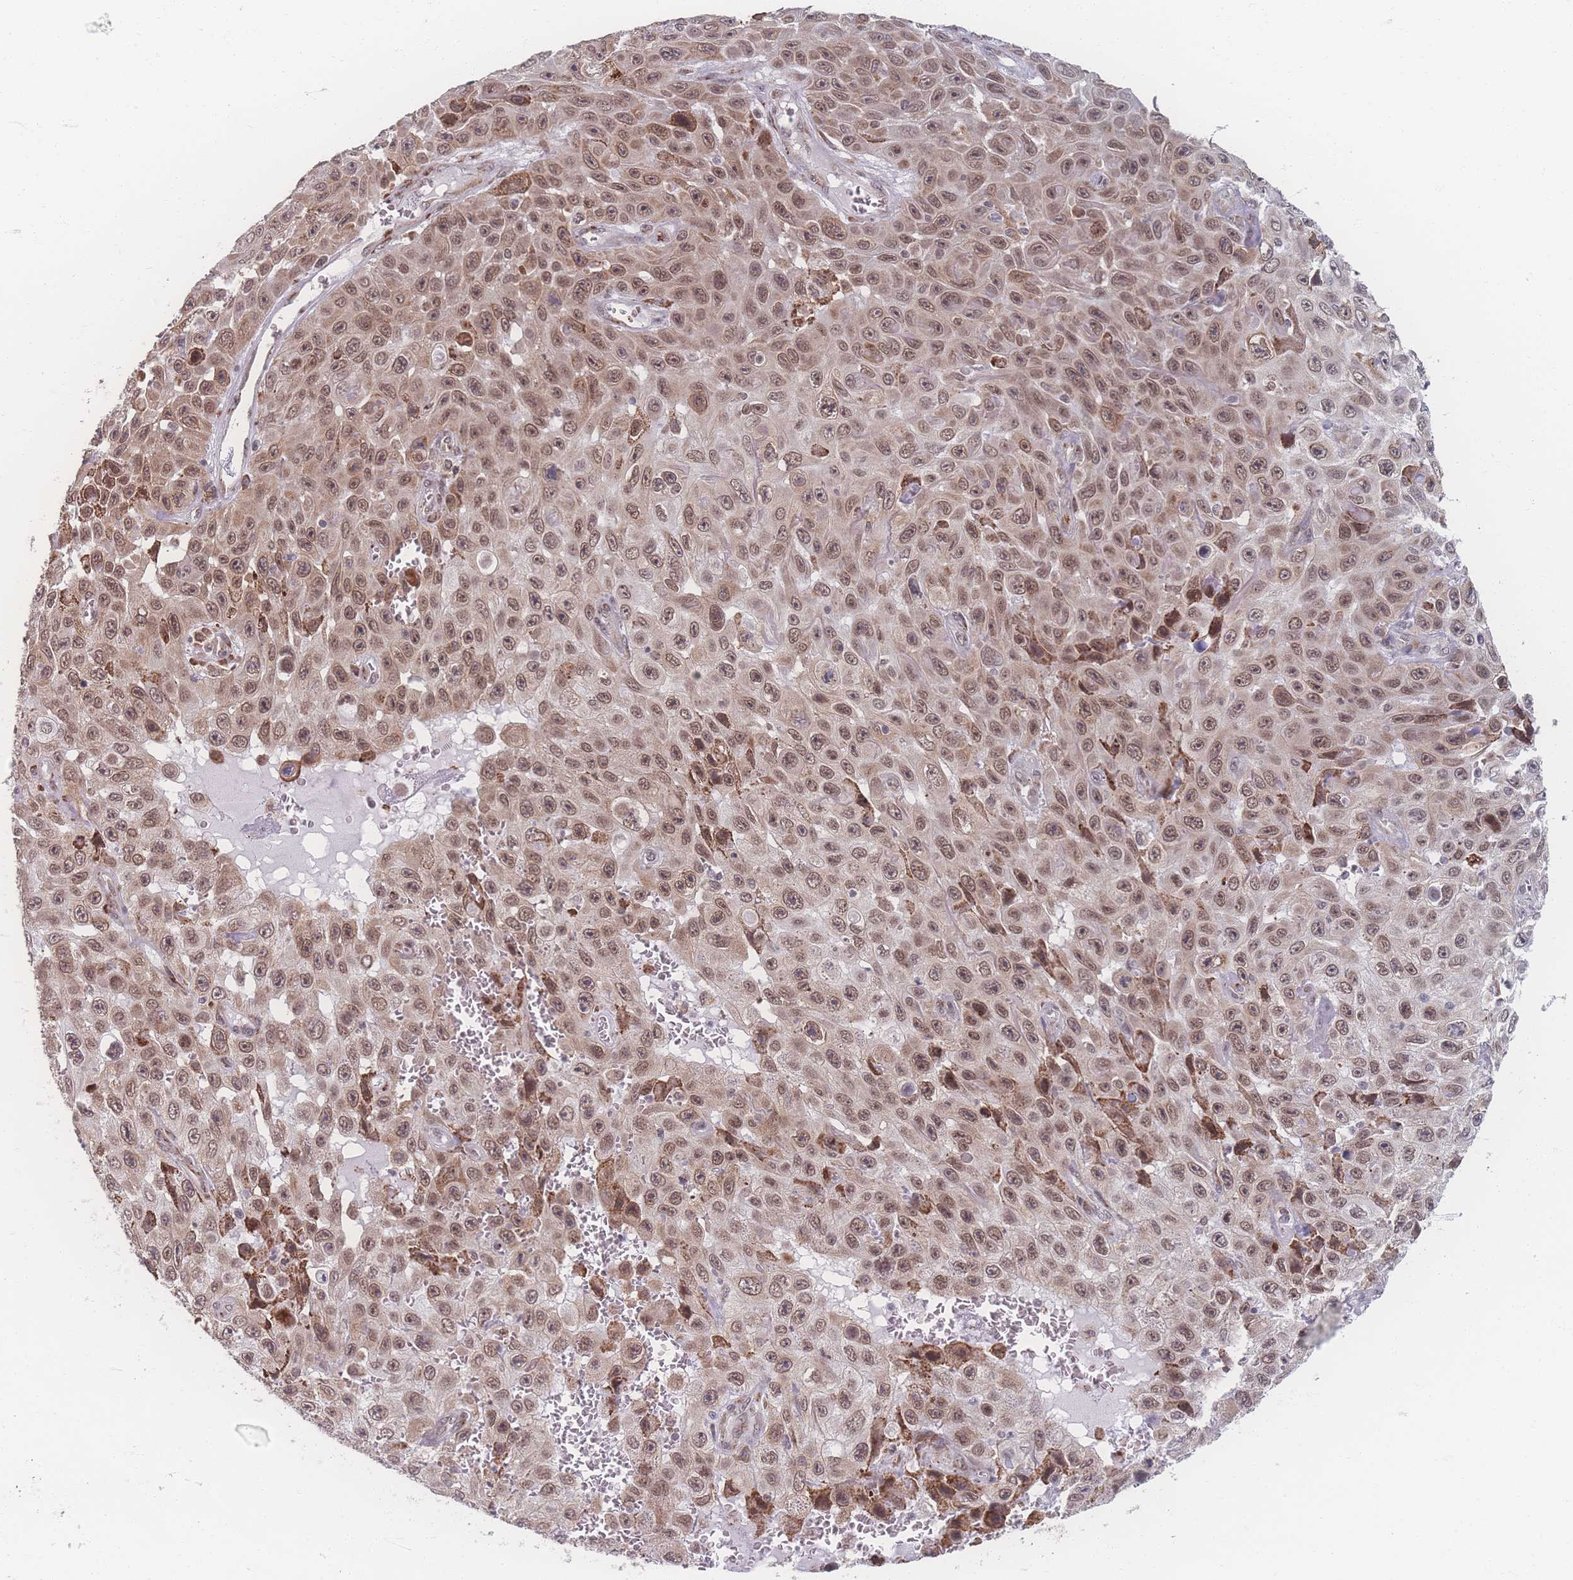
{"staining": {"intensity": "moderate", "quantity": ">75%", "location": "nuclear"}, "tissue": "skin cancer", "cell_type": "Tumor cells", "image_type": "cancer", "snomed": [{"axis": "morphology", "description": "Squamous cell carcinoma, NOS"}, {"axis": "topography", "description": "Skin"}], "caption": "Tumor cells show medium levels of moderate nuclear expression in about >75% of cells in skin cancer (squamous cell carcinoma). The protein of interest is stained brown, and the nuclei are stained in blue (DAB (3,3'-diaminobenzidine) IHC with brightfield microscopy, high magnification).", "gene": "ZC3H13", "patient": {"sex": "male", "age": 82}}